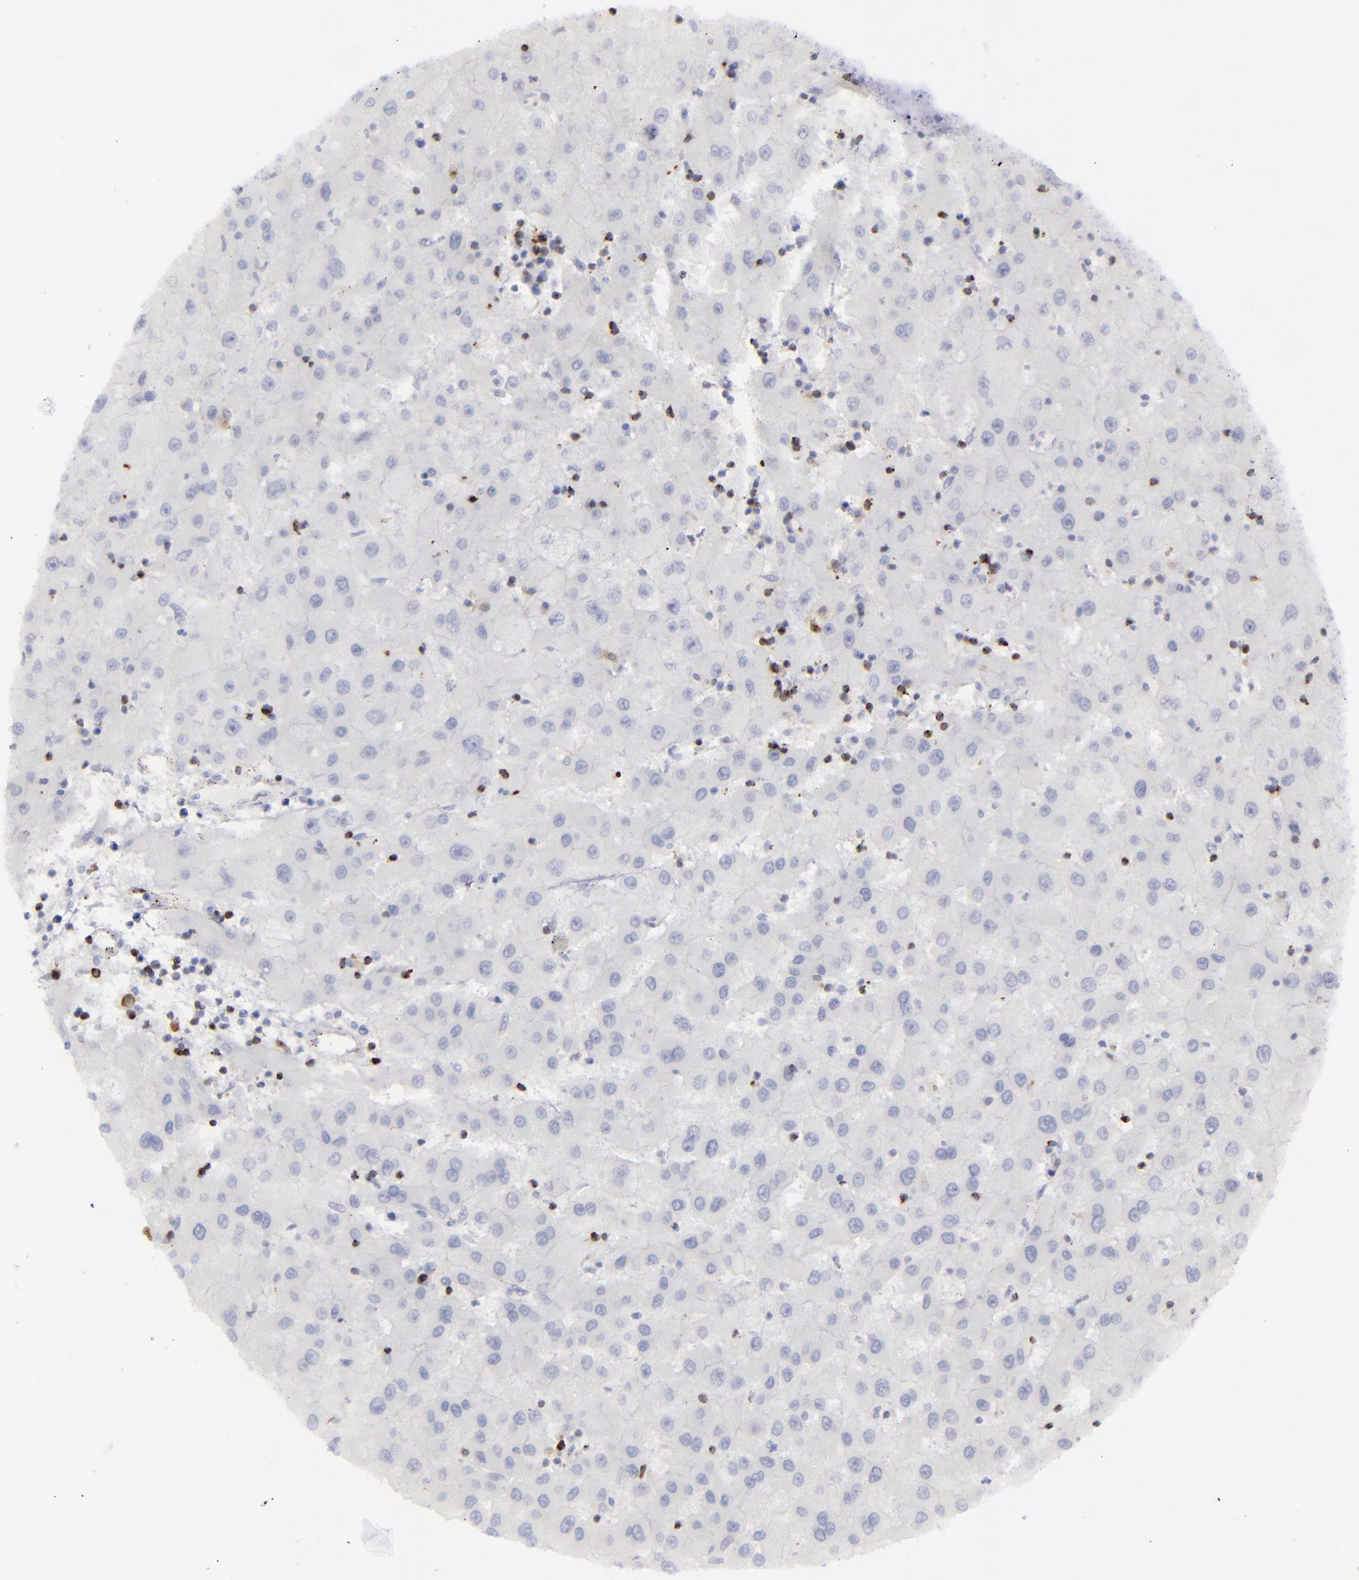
{"staining": {"intensity": "negative", "quantity": "none", "location": "none"}, "tissue": "liver cancer", "cell_type": "Tumor cells", "image_type": "cancer", "snomed": [{"axis": "morphology", "description": "Carcinoma, Hepatocellular, NOS"}, {"axis": "topography", "description": "Liver"}], "caption": "Histopathology image shows no protein staining in tumor cells of liver cancer tissue. (DAB (3,3'-diaminobenzidine) IHC with hematoxylin counter stain).", "gene": "CD27", "patient": {"sex": "male", "age": 72}}